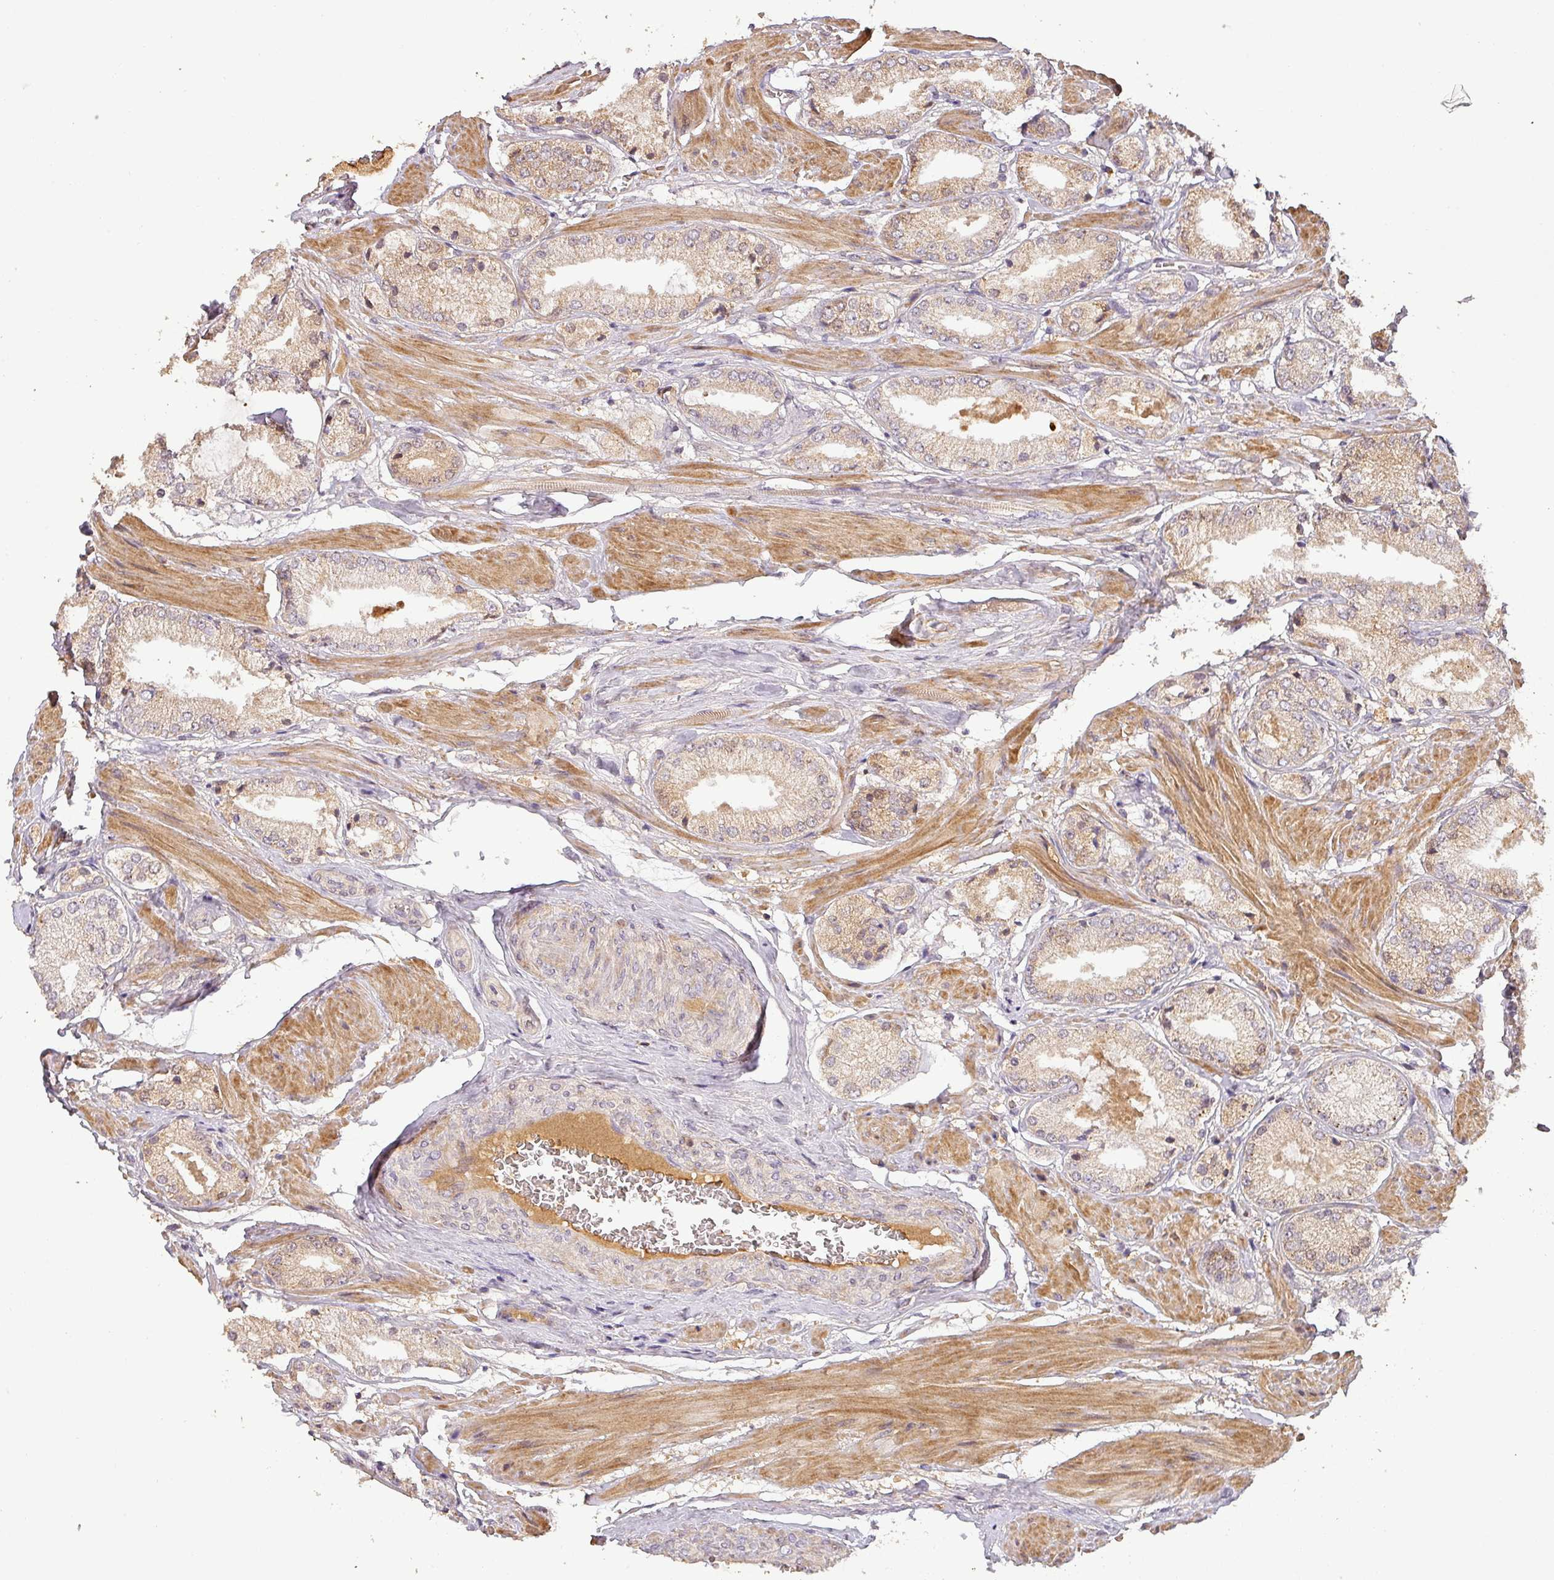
{"staining": {"intensity": "weak", "quantity": "<25%", "location": "cytoplasmic/membranous"}, "tissue": "prostate cancer", "cell_type": "Tumor cells", "image_type": "cancer", "snomed": [{"axis": "morphology", "description": "Adenocarcinoma, High grade"}, {"axis": "topography", "description": "Prostate and seminal vesicle, NOS"}], "caption": "IHC image of human prostate high-grade adenocarcinoma stained for a protein (brown), which displays no positivity in tumor cells. (Immunohistochemistry, brightfield microscopy, high magnification).", "gene": "BPIFB3", "patient": {"sex": "male", "age": 64}}